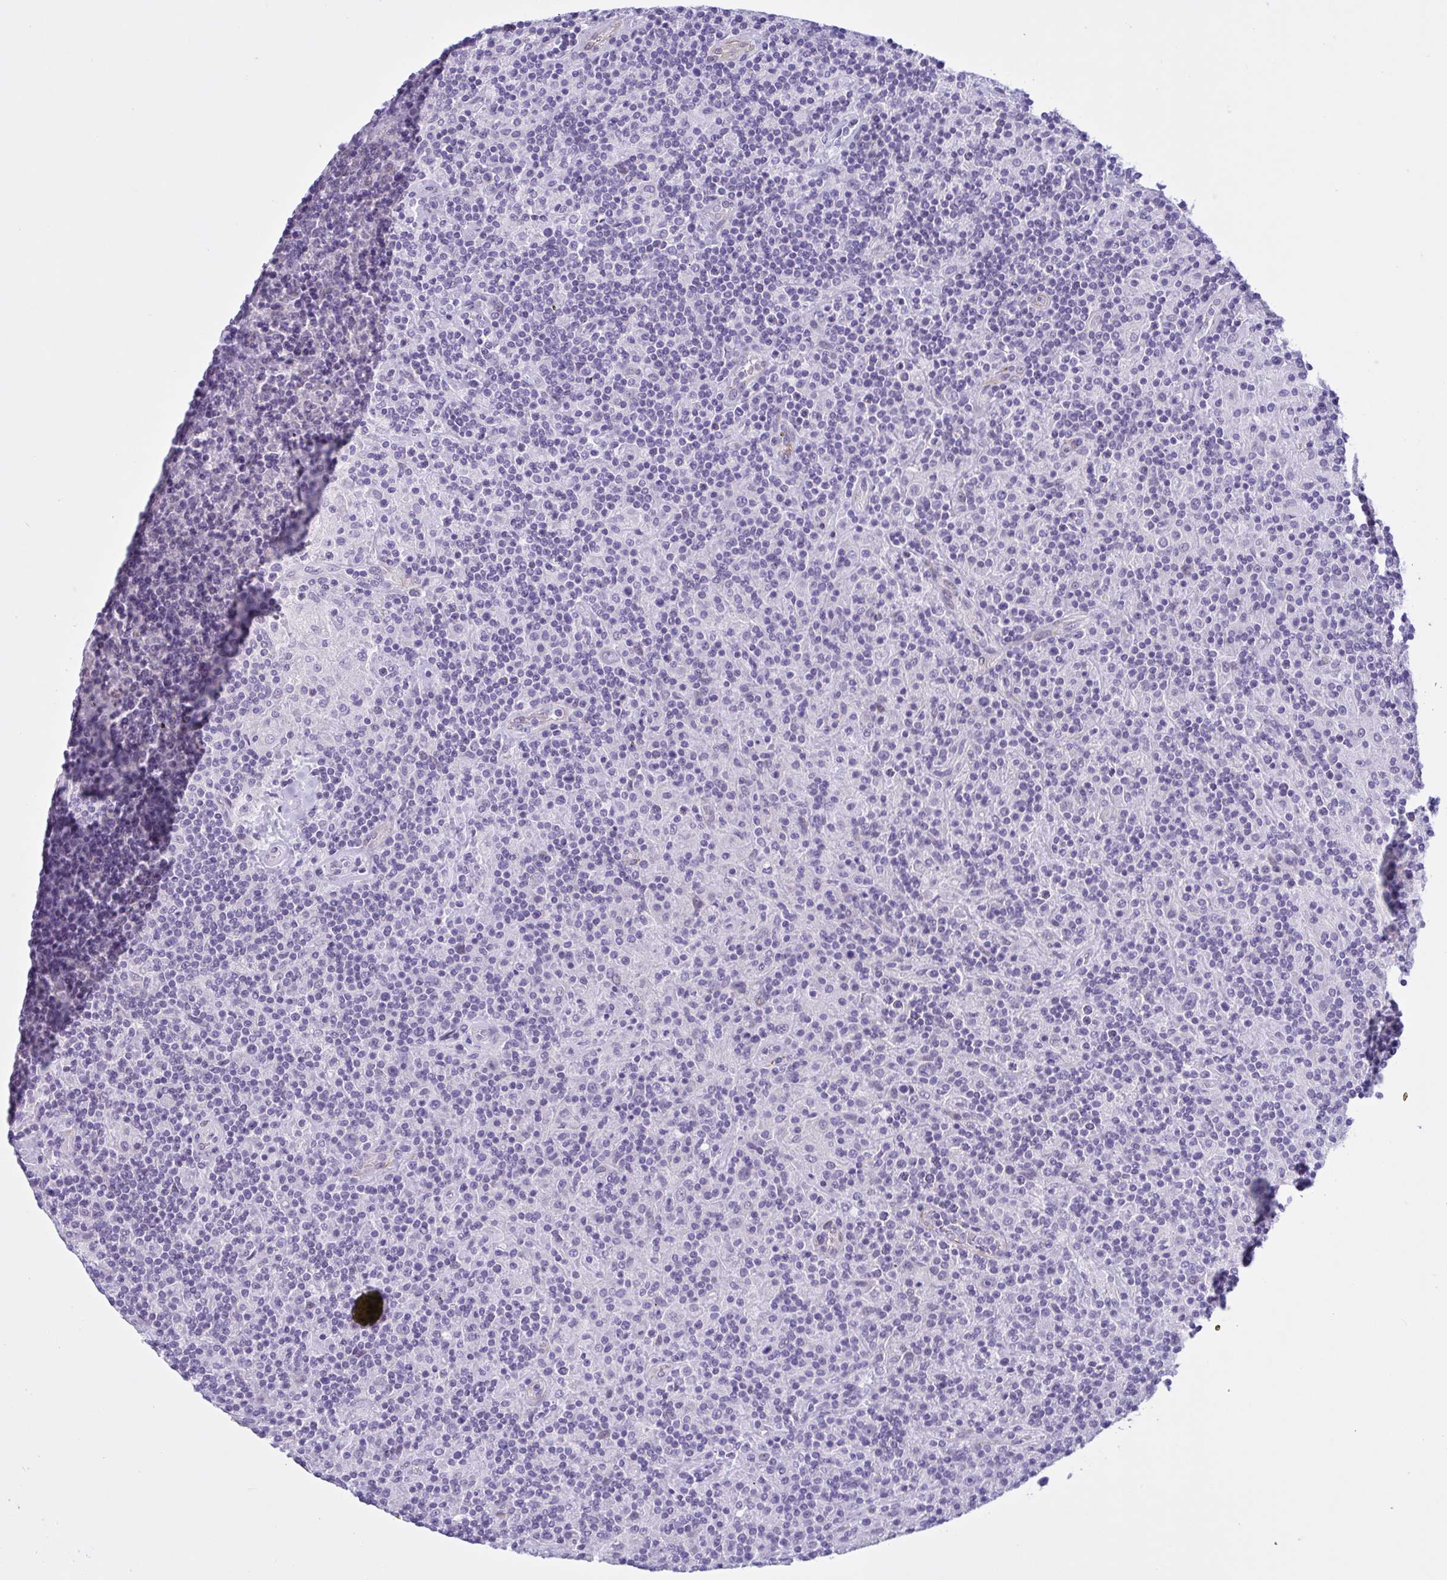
{"staining": {"intensity": "negative", "quantity": "none", "location": "none"}, "tissue": "lymphoma", "cell_type": "Tumor cells", "image_type": "cancer", "snomed": [{"axis": "morphology", "description": "Hodgkin's disease, NOS"}, {"axis": "topography", "description": "Lymph node"}], "caption": "IHC histopathology image of neoplastic tissue: lymphoma stained with DAB (3,3'-diaminobenzidine) reveals no significant protein staining in tumor cells.", "gene": "AHCYL2", "patient": {"sex": "male", "age": 70}}